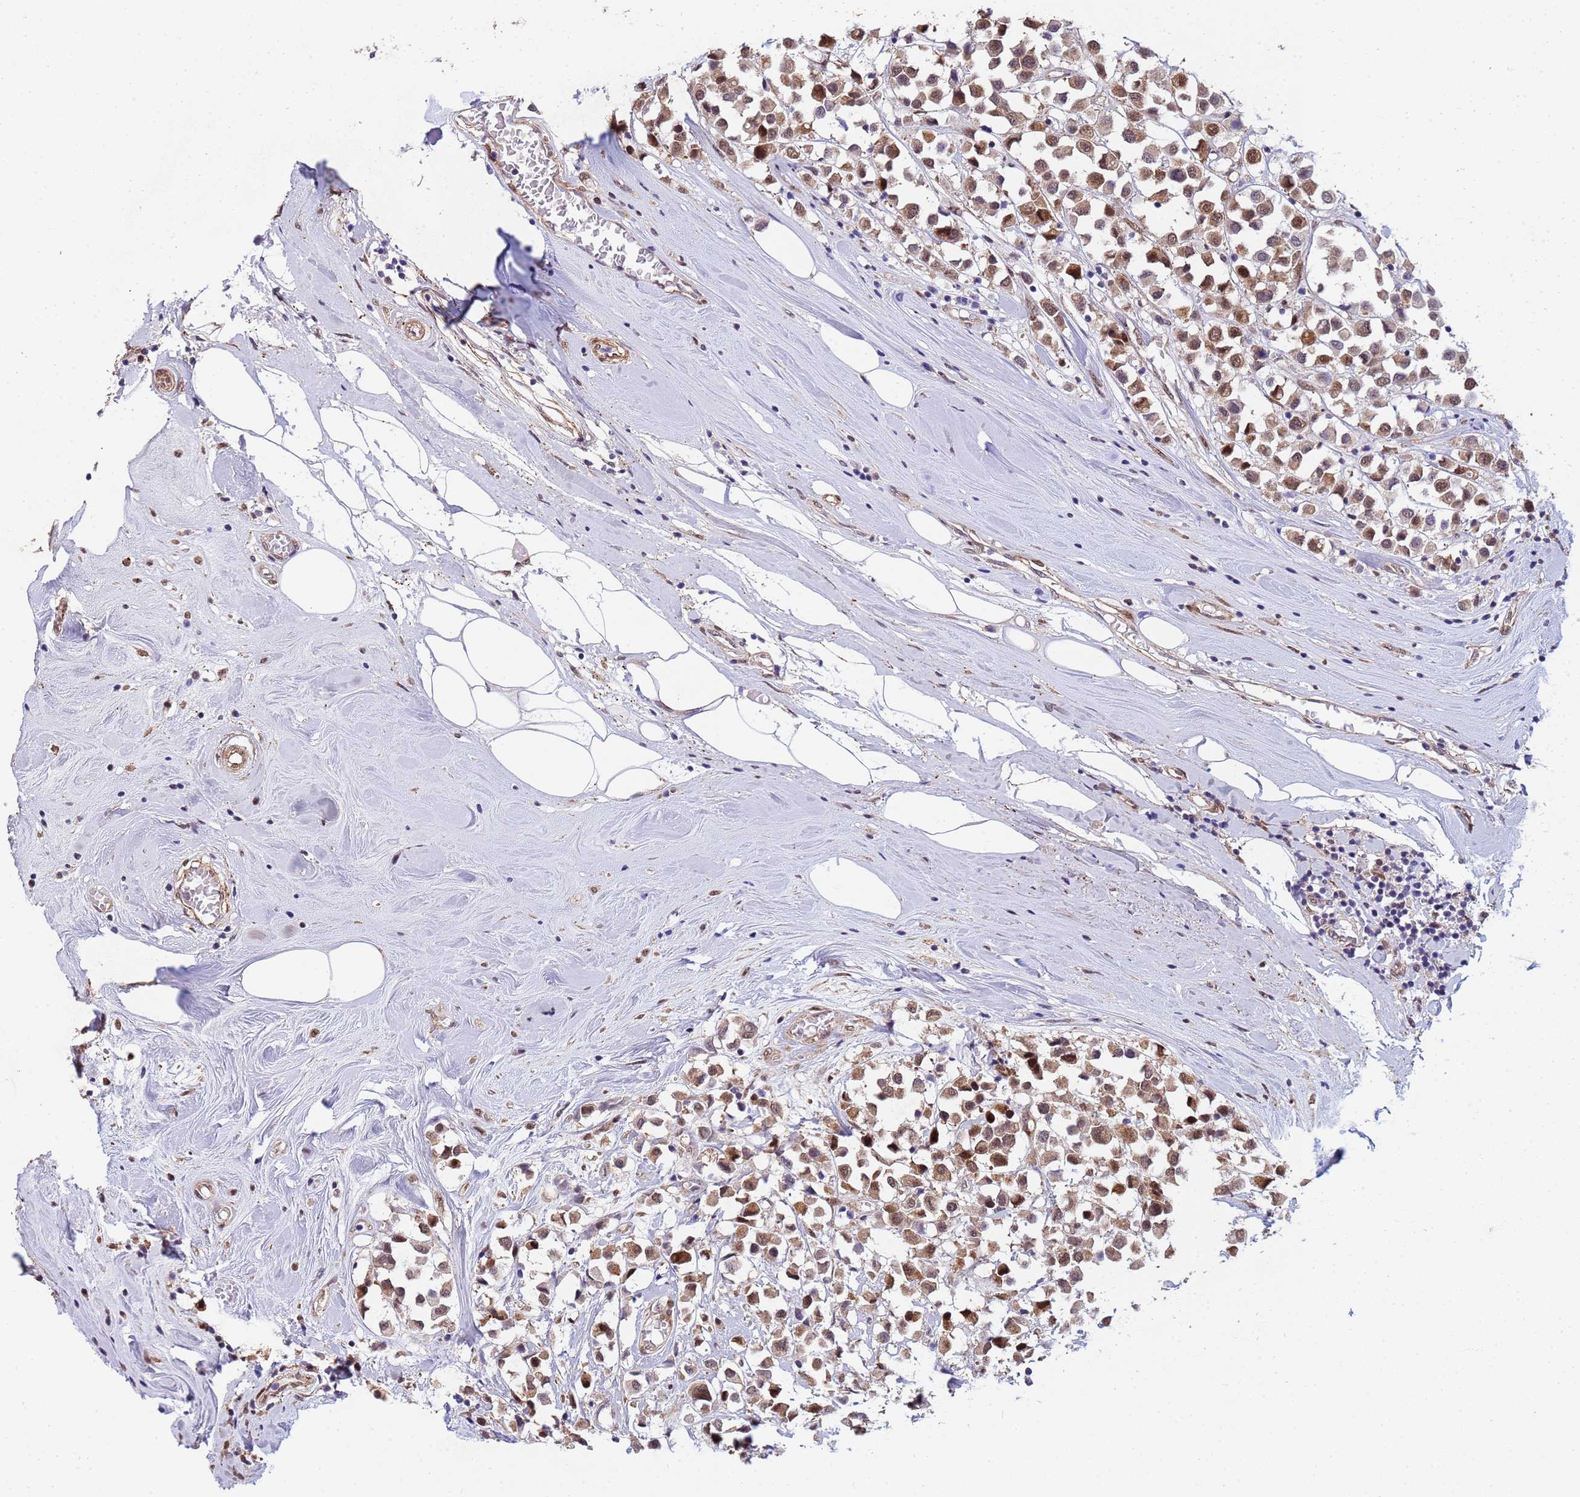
{"staining": {"intensity": "moderate", "quantity": "25%-75%", "location": "cytoplasmic/membranous,nuclear"}, "tissue": "breast cancer", "cell_type": "Tumor cells", "image_type": "cancer", "snomed": [{"axis": "morphology", "description": "Duct carcinoma"}, {"axis": "topography", "description": "Breast"}], "caption": "Human breast invasive ductal carcinoma stained for a protein (brown) reveals moderate cytoplasmic/membranous and nuclear positive staining in about 25%-75% of tumor cells.", "gene": "TRIP6", "patient": {"sex": "female", "age": 61}}